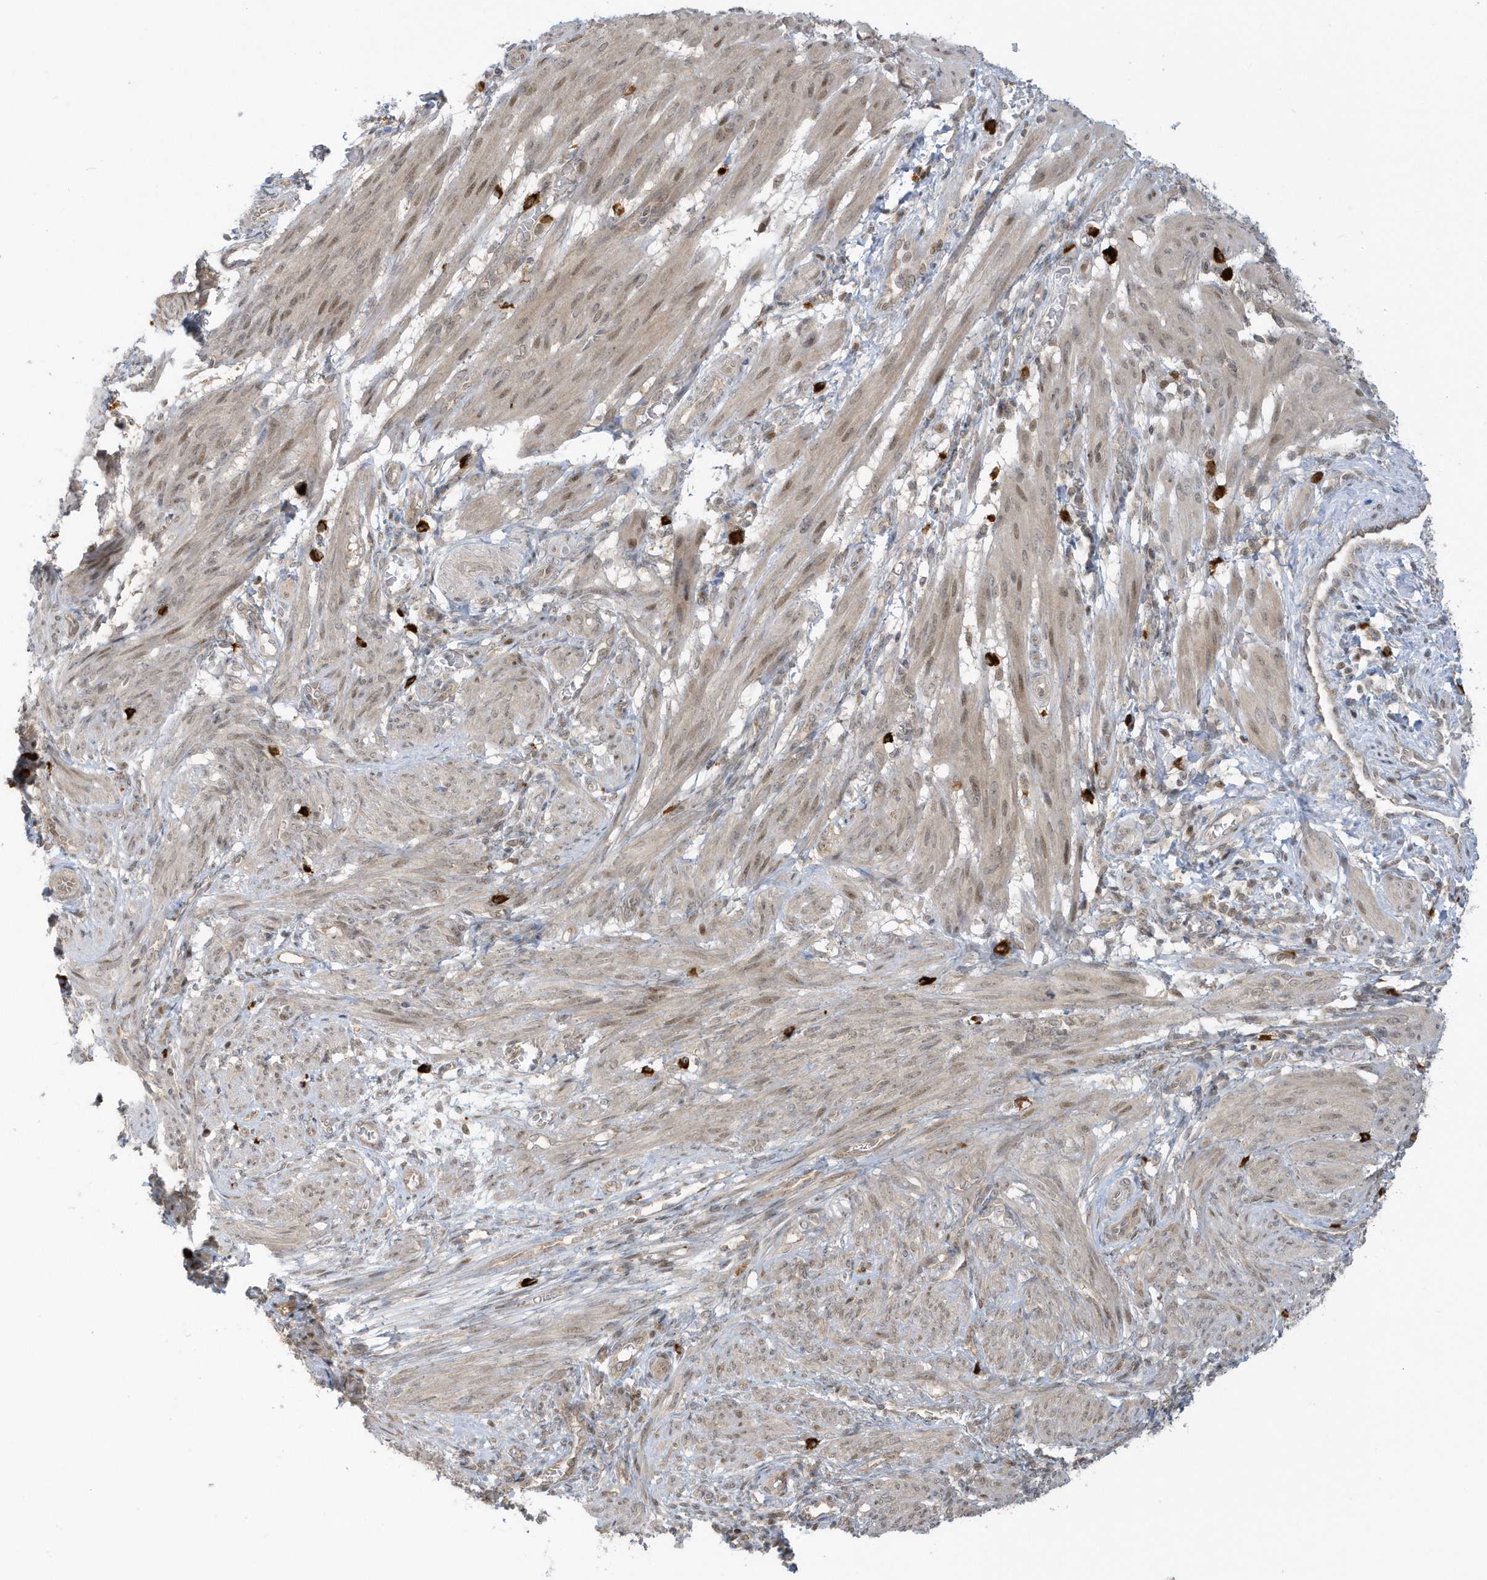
{"staining": {"intensity": "weak", "quantity": ">75%", "location": "nuclear"}, "tissue": "smooth muscle", "cell_type": "Smooth muscle cells", "image_type": "normal", "snomed": [{"axis": "morphology", "description": "Normal tissue, NOS"}, {"axis": "topography", "description": "Smooth muscle"}], "caption": "Weak nuclear positivity is appreciated in approximately >75% of smooth muscle cells in benign smooth muscle. The staining was performed using DAB (3,3'-diaminobenzidine), with brown indicating positive protein expression. Nuclei are stained blue with hematoxylin.", "gene": "PPP1R7", "patient": {"sex": "female", "age": 39}}